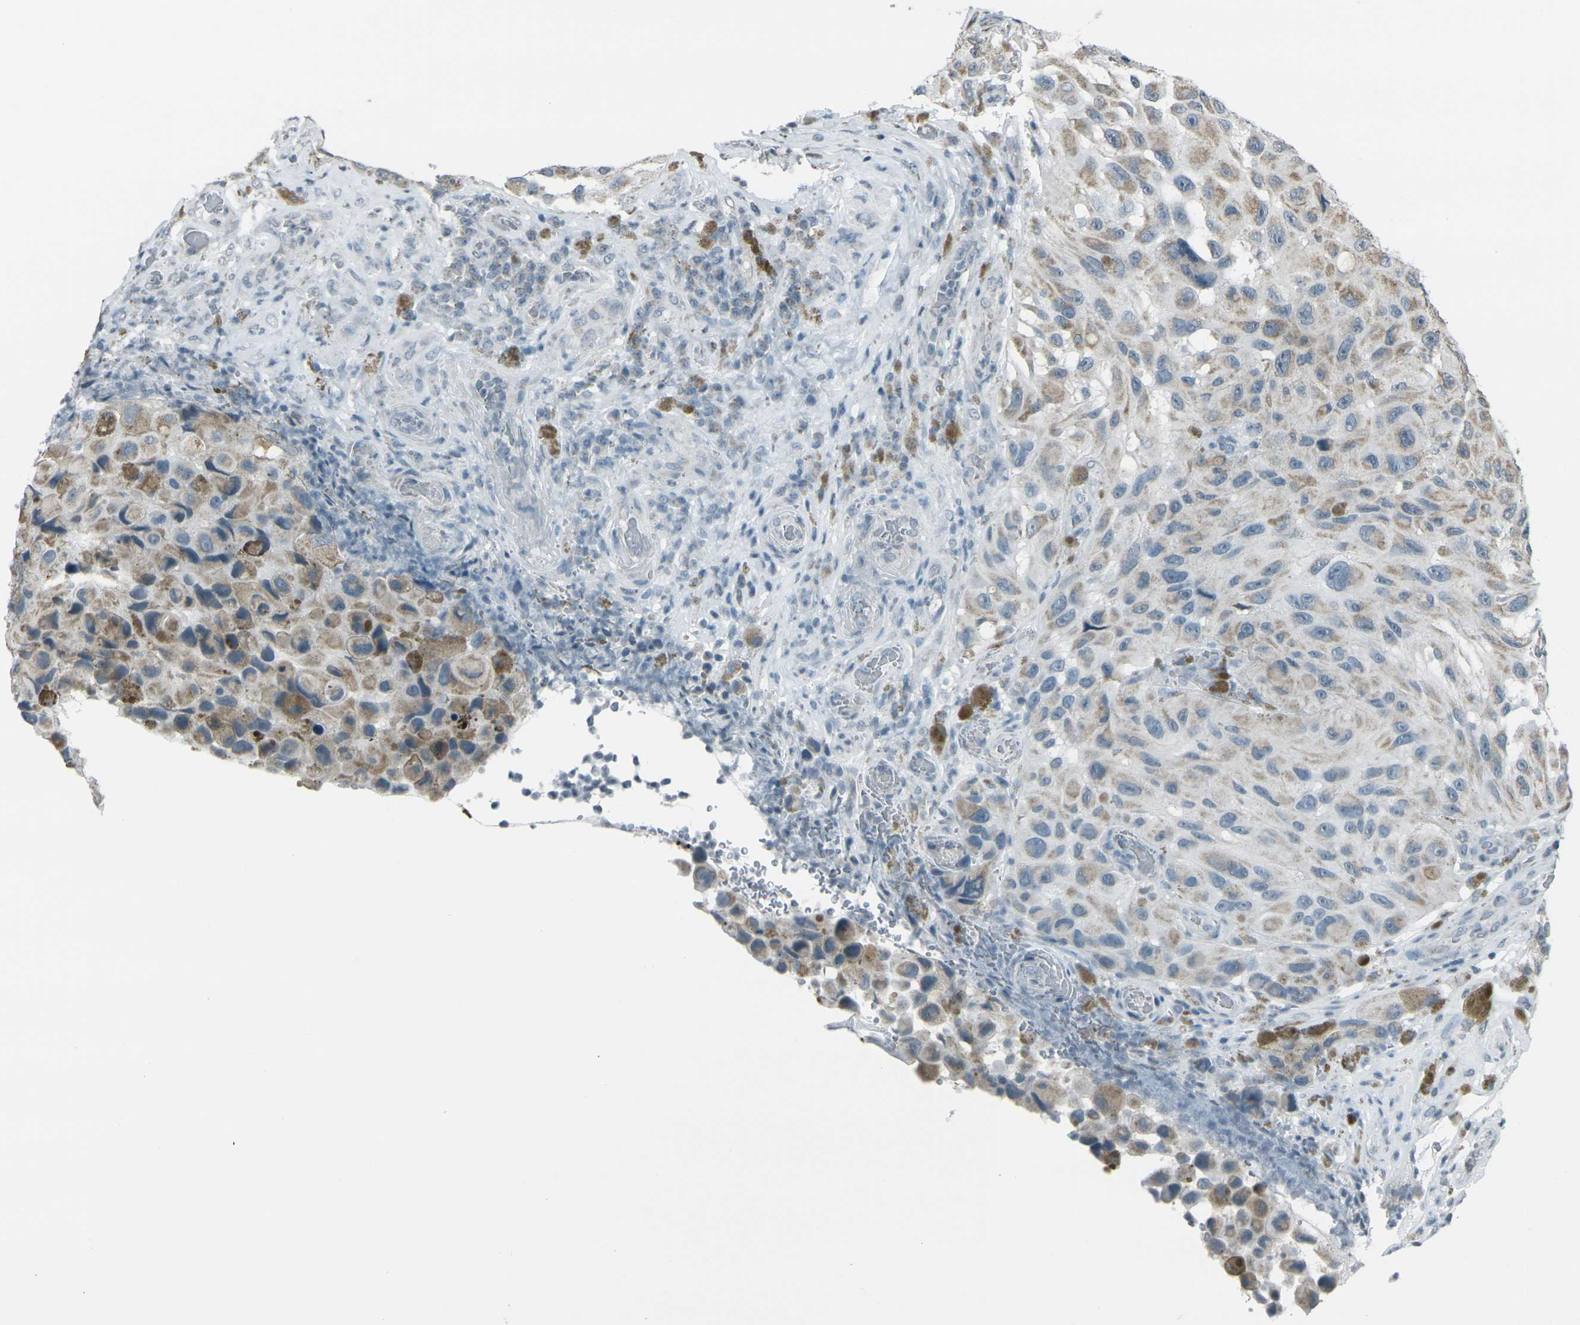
{"staining": {"intensity": "weak", "quantity": "<25%", "location": "cytoplasmic/membranous"}, "tissue": "melanoma", "cell_type": "Tumor cells", "image_type": "cancer", "snomed": [{"axis": "morphology", "description": "Malignant melanoma, NOS"}, {"axis": "topography", "description": "Skin"}], "caption": "A micrograph of malignant melanoma stained for a protein displays no brown staining in tumor cells.", "gene": "H2BC1", "patient": {"sex": "female", "age": 73}}